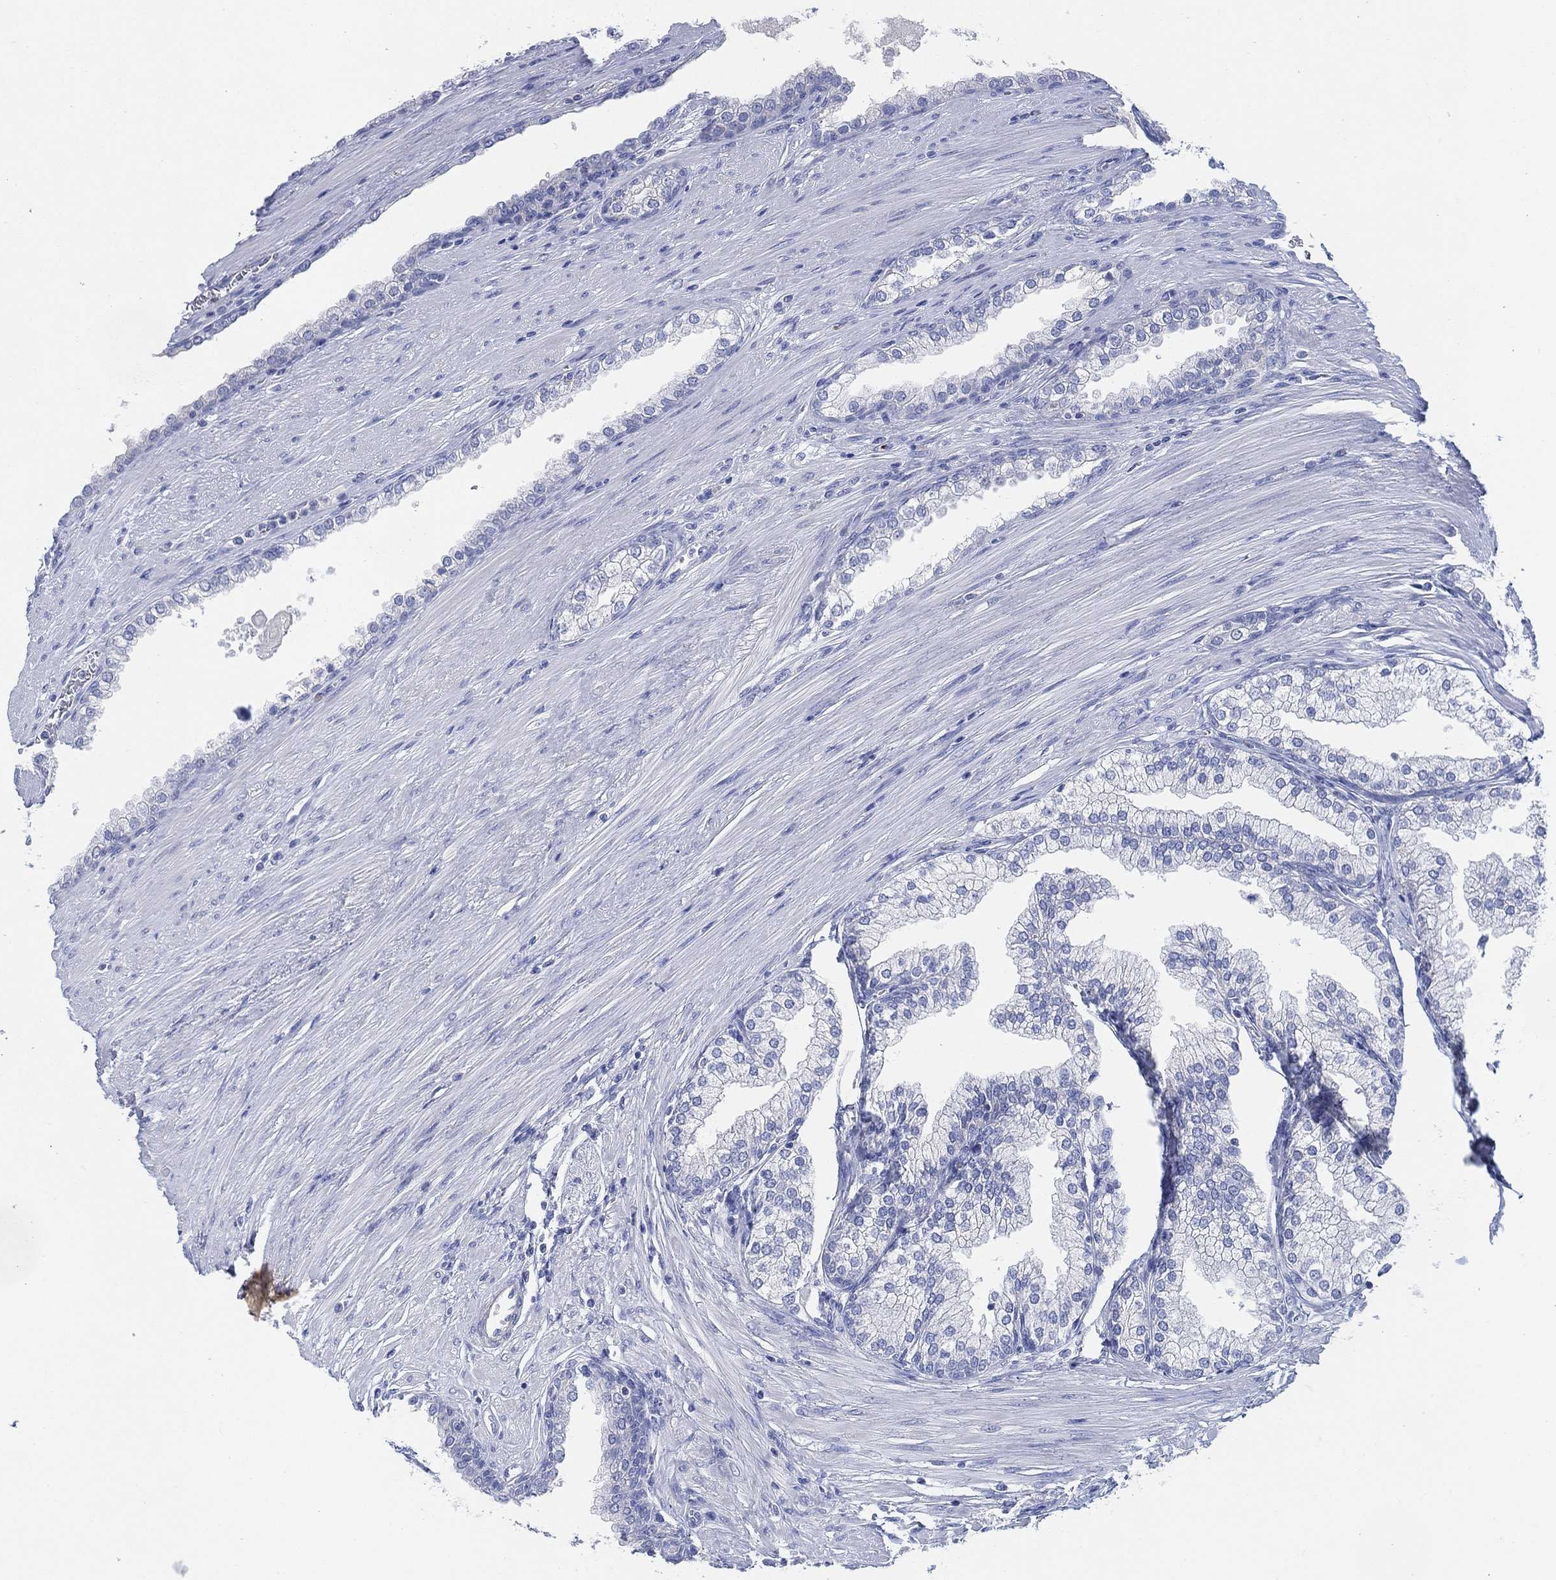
{"staining": {"intensity": "negative", "quantity": "none", "location": "none"}, "tissue": "prostate cancer", "cell_type": "Tumor cells", "image_type": "cancer", "snomed": [{"axis": "morphology", "description": "Adenocarcinoma, NOS"}, {"axis": "topography", "description": "Prostate"}], "caption": "Immunohistochemistry (IHC) of human adenocarcinoma (prostate) shows no staining in tumor cells.", "gene": "ADAD2", "patient": {"sex": "male", "age": 67}}